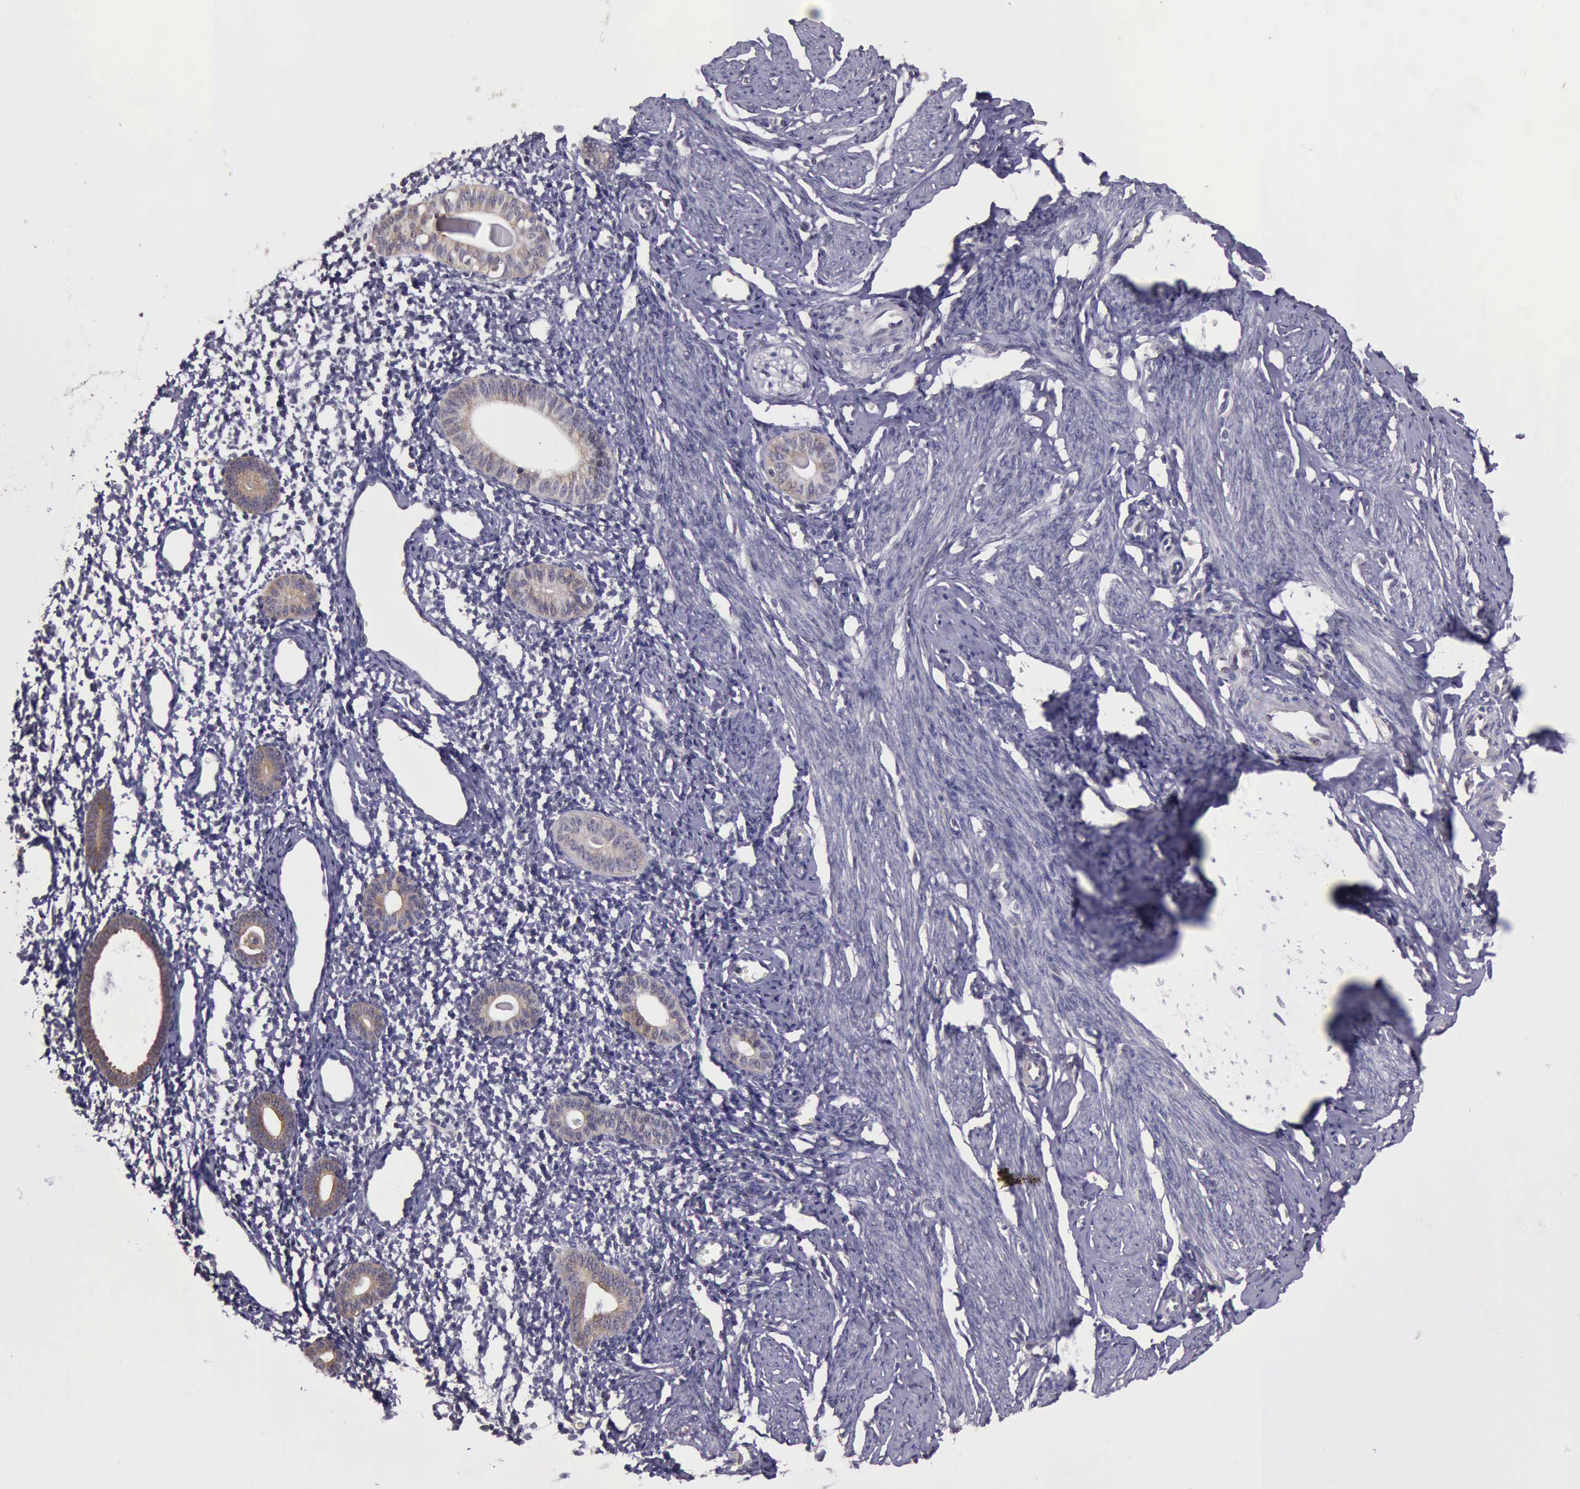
{"staining": {"intensity": "negative", "quantity": "none", "location": "none"}, "tissue": "endometrium", "cell_type": "Cells in endometrial stroma", "image_type": "normal", "snomed": [{"axis": "morphology", "description": "Normal tissue, NOS"}, {"axis": "morphology", "description": "Neoplasm, benign, NOS"}, {"axis": "topography", "description": "Uterus"}], "caption": "Immunohistochemical staining of unremarkable endometrium exhibits no significant staining in cells in endometrial stroma.", "gene": "EIF5", "patient": {"sex": "female", "age": 55}}